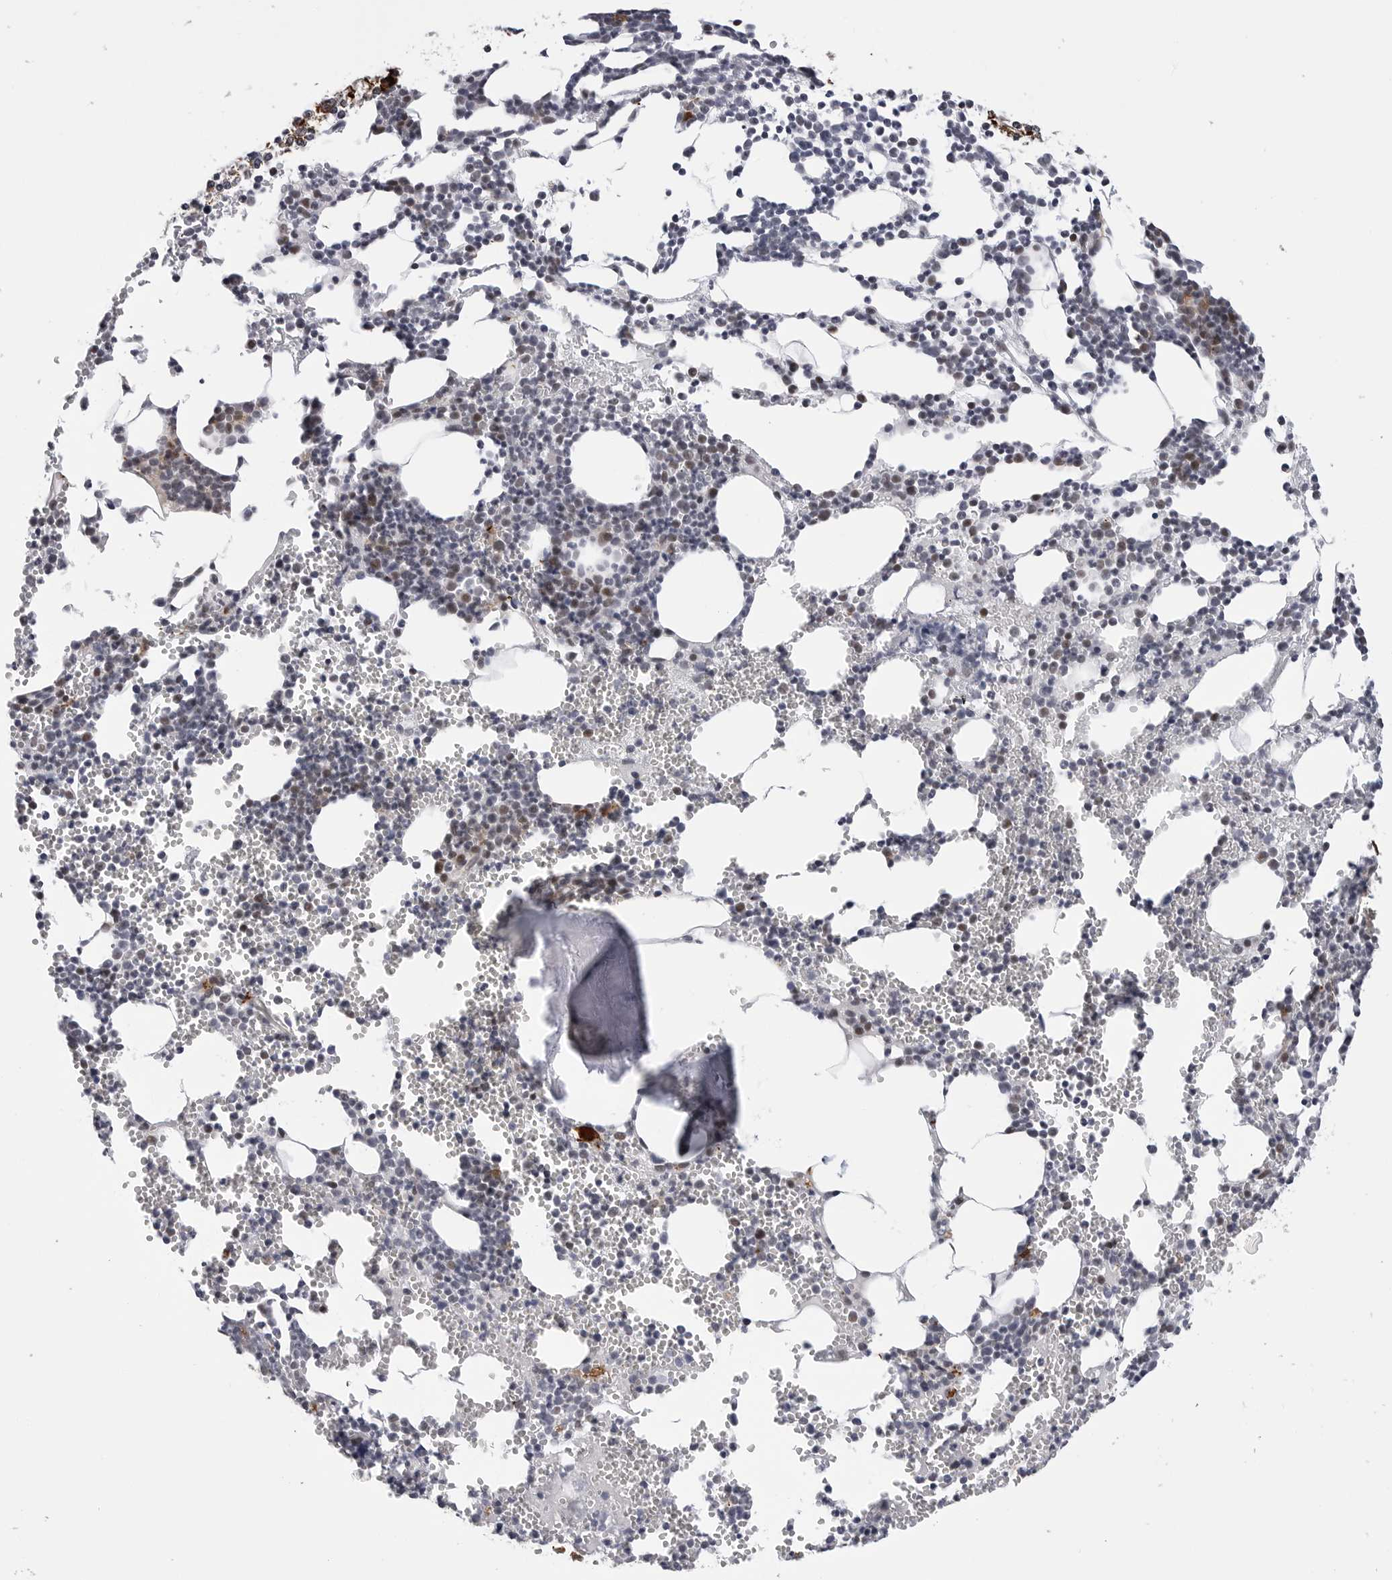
{"staining": {"intensity": "moderate", "quantity": "25%-75%", "location": "cytoplasmic/membranous"}, "tissue": "bone marrow", "cell_type": "Hematopoietic cells", "image_type": "normal", "snomed": [{"axis": "morphology", "description": "Normal tissue, NOS"}, {"axis": "topography", "description": "Bone marrow"}], "caption": "Immunohistochemistry (IHC) (DAB) staining of benign bone marrow displays moderate cytoplasmic/membranous protein staining in about 25%-75% of hematopoietic cells.", "gene": "CDK20", "patient": {"sex": "female", "age": 67}}